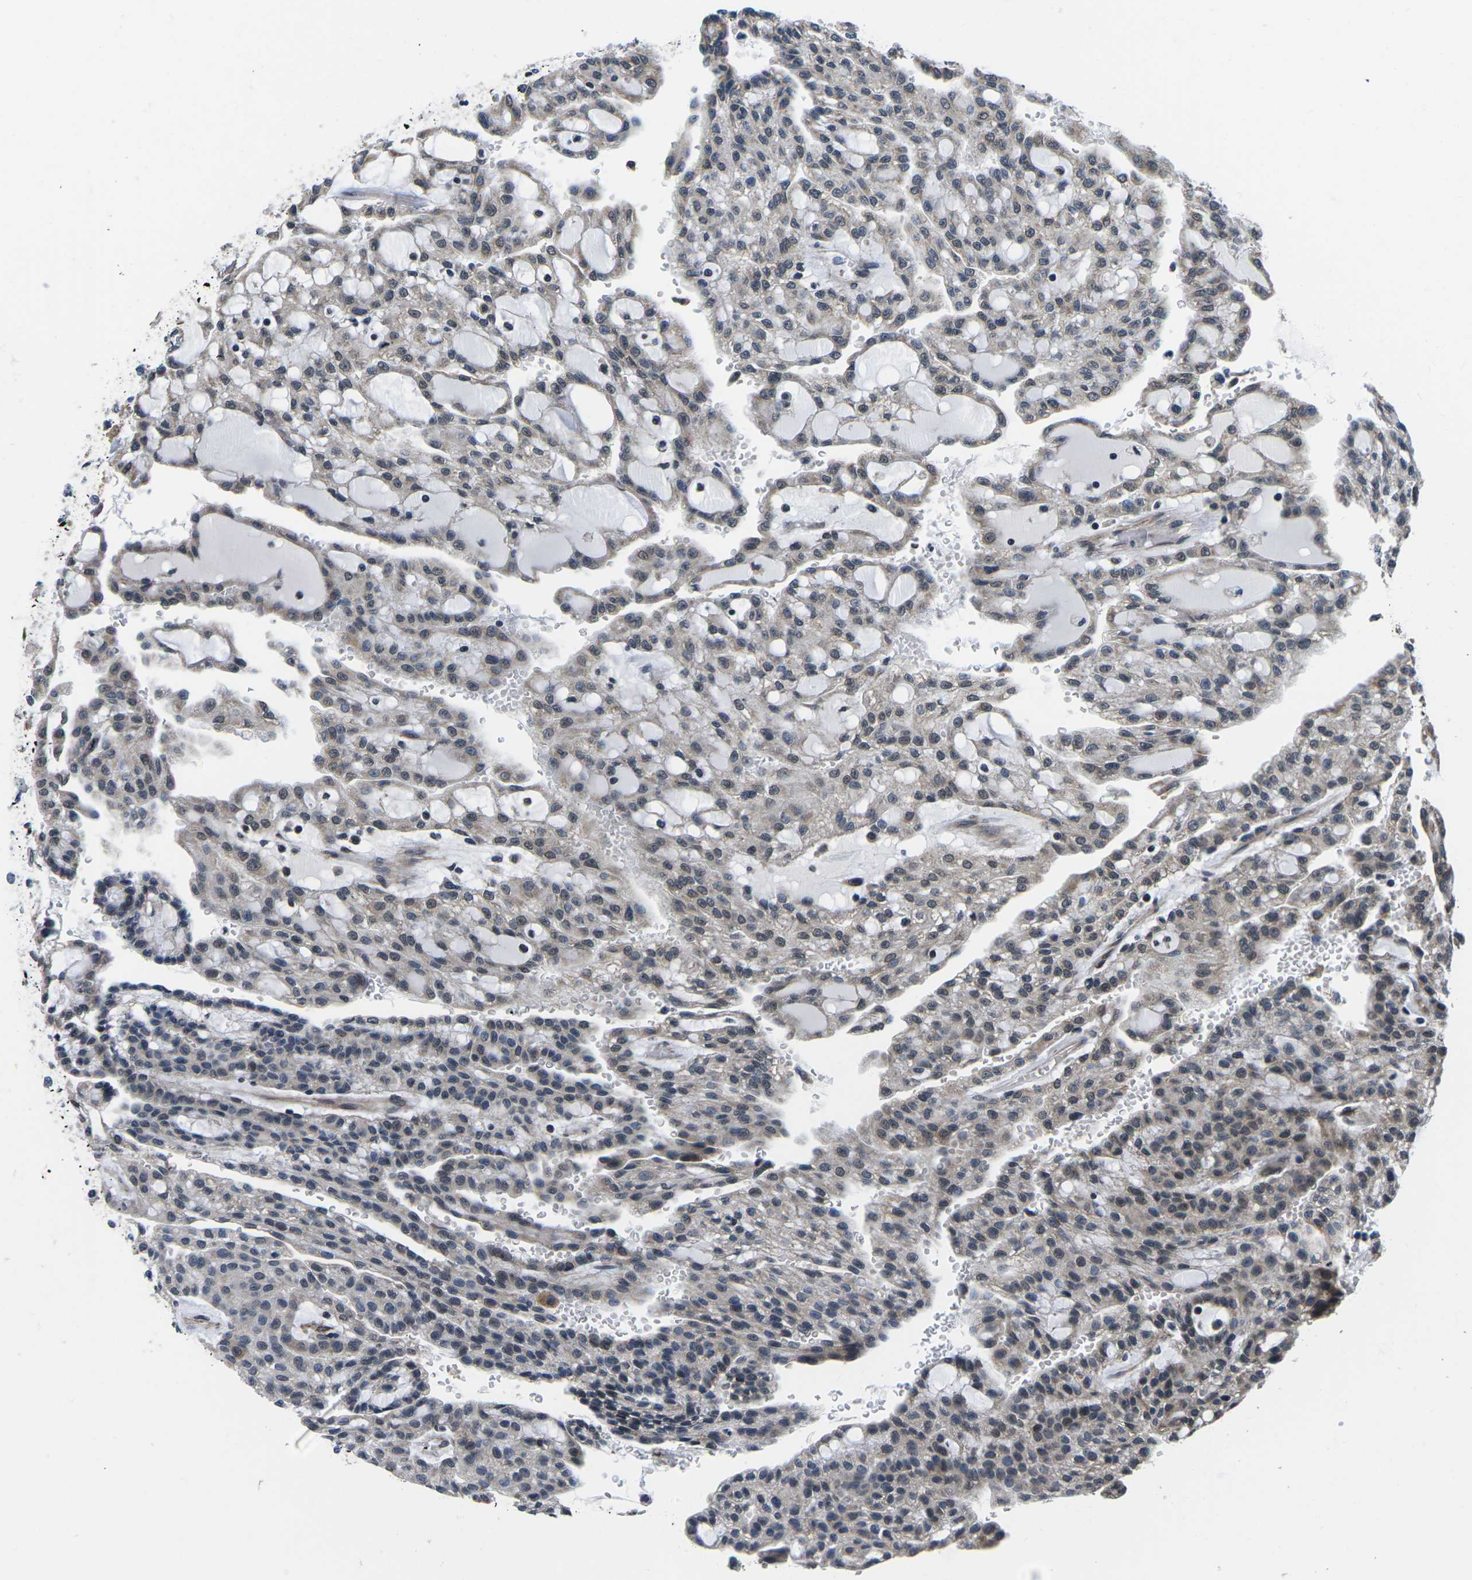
{"staining": {"intensity": "weak", "quantity": "25%-75%", "location": "cytoplasmic/membranous,nuclear"}, "tissue": "renal cancer", "cell_type": "Tumor cells", "image_type": "cancer", "snomed": [{"axis": "morphology", "description": "Adenocarcinoma, NOS"}, {"axis": "topography", "description": "Kidney"}], "caption": "Immunohistochemistry of renal cancer displays low levels of weak cytoplasmic/membranous and nuclear expression in approximately 25%-75% of tumor cells.", "gene": "CCNE1", "patient": {"sex": "male", "age": 63}}